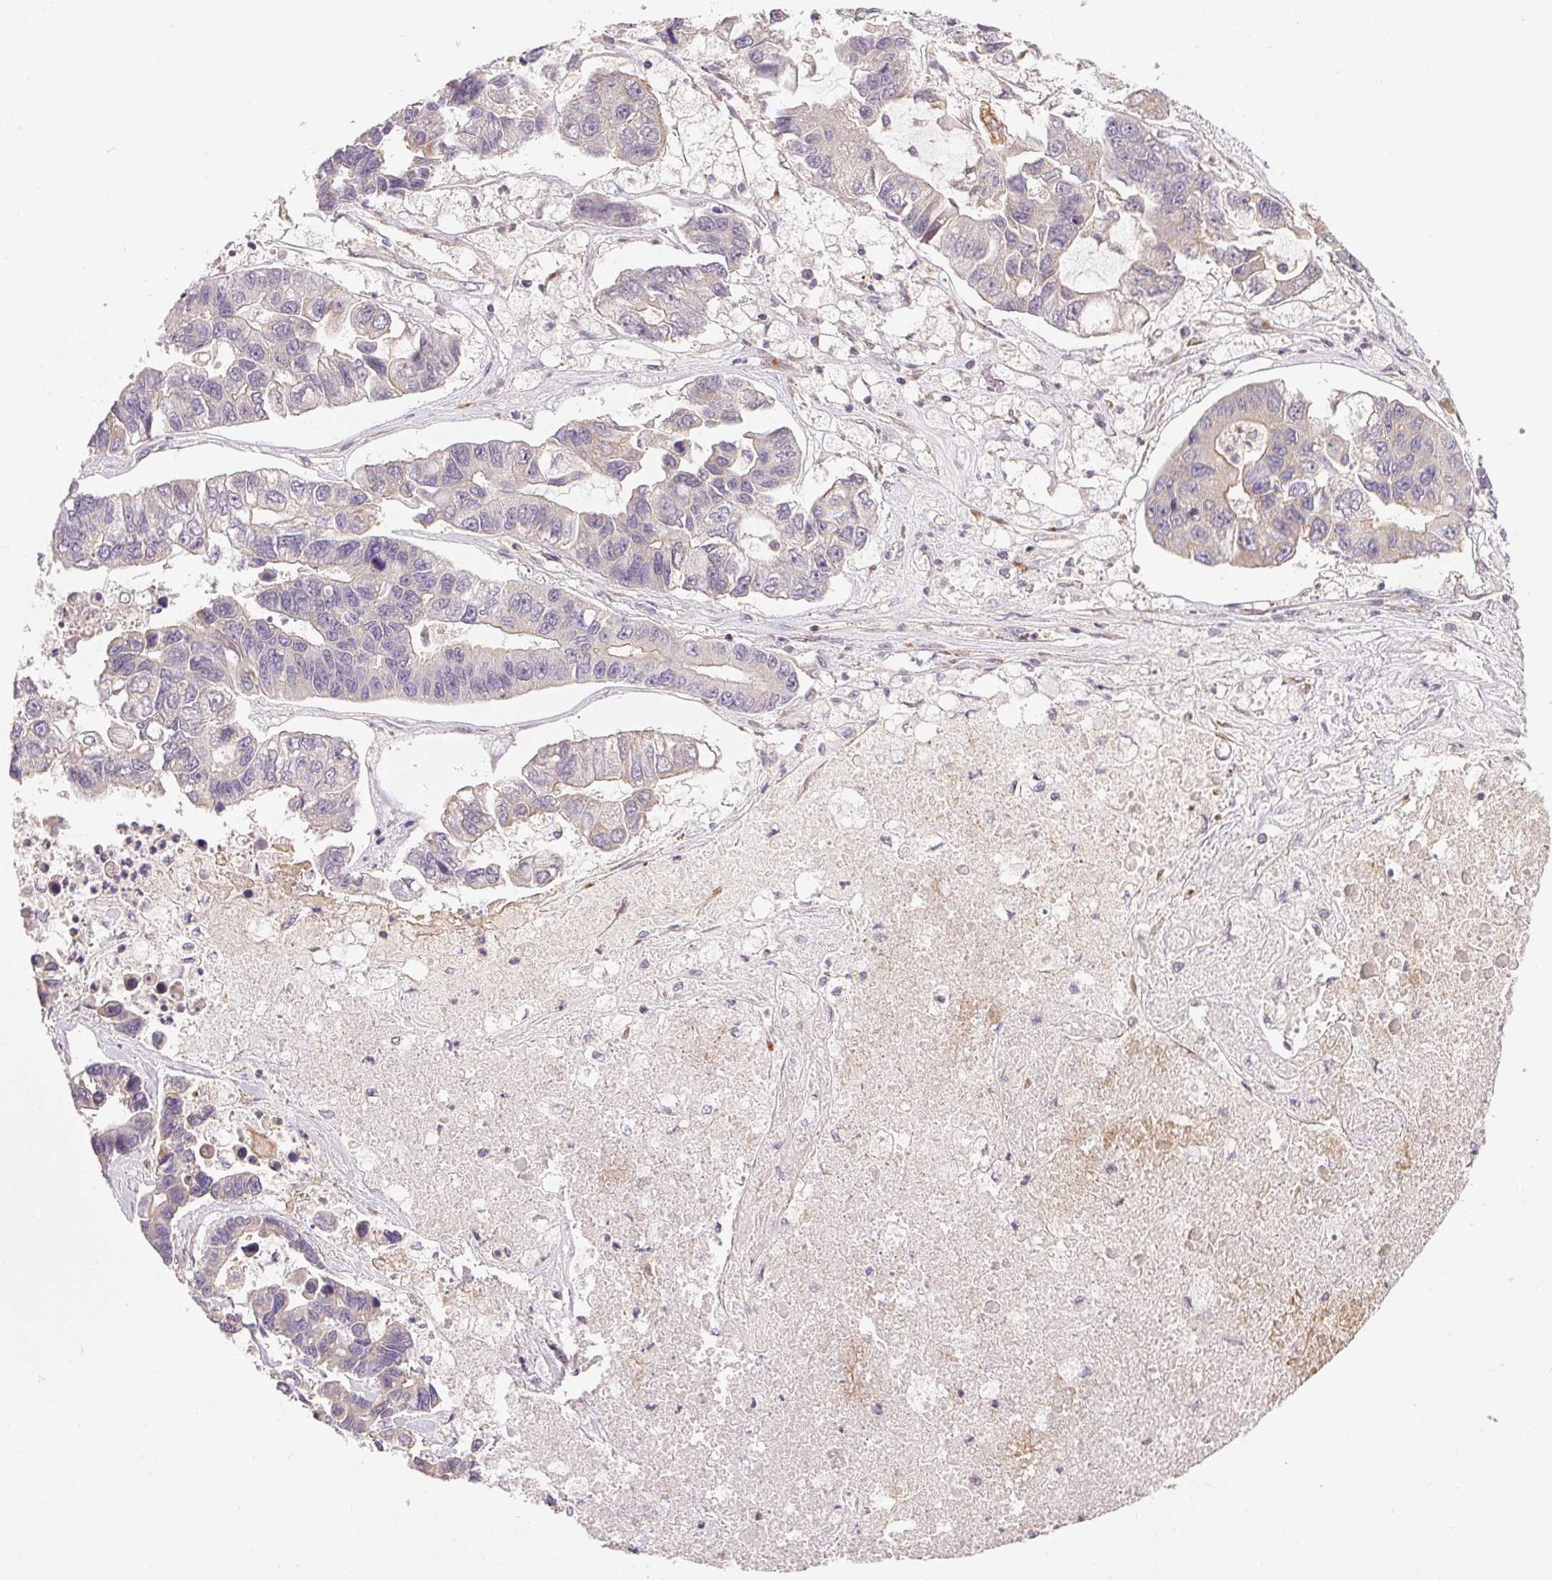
{"staining": {"intensity": "negative", "quantity": "none", "location": "none"}, "tissue": "lung cancer", "cell_type": "Tumor cells", "image_type": "cancer", "snomed": [{"axis": "morphology", "description": "Adenocarcinoma, NOS"}, {"axis": "topography", "description": "Bronchus"}, {"axis": "topography", "description": "Lung"}], "caption": "A high-resolution micrograph shows IHC staining of lung cancer (adenocarcinoma), which shows no significant expression in tumor cells.", "gene": "MAPKAPK2", "patient": {"sex": "female", "age": 51}}